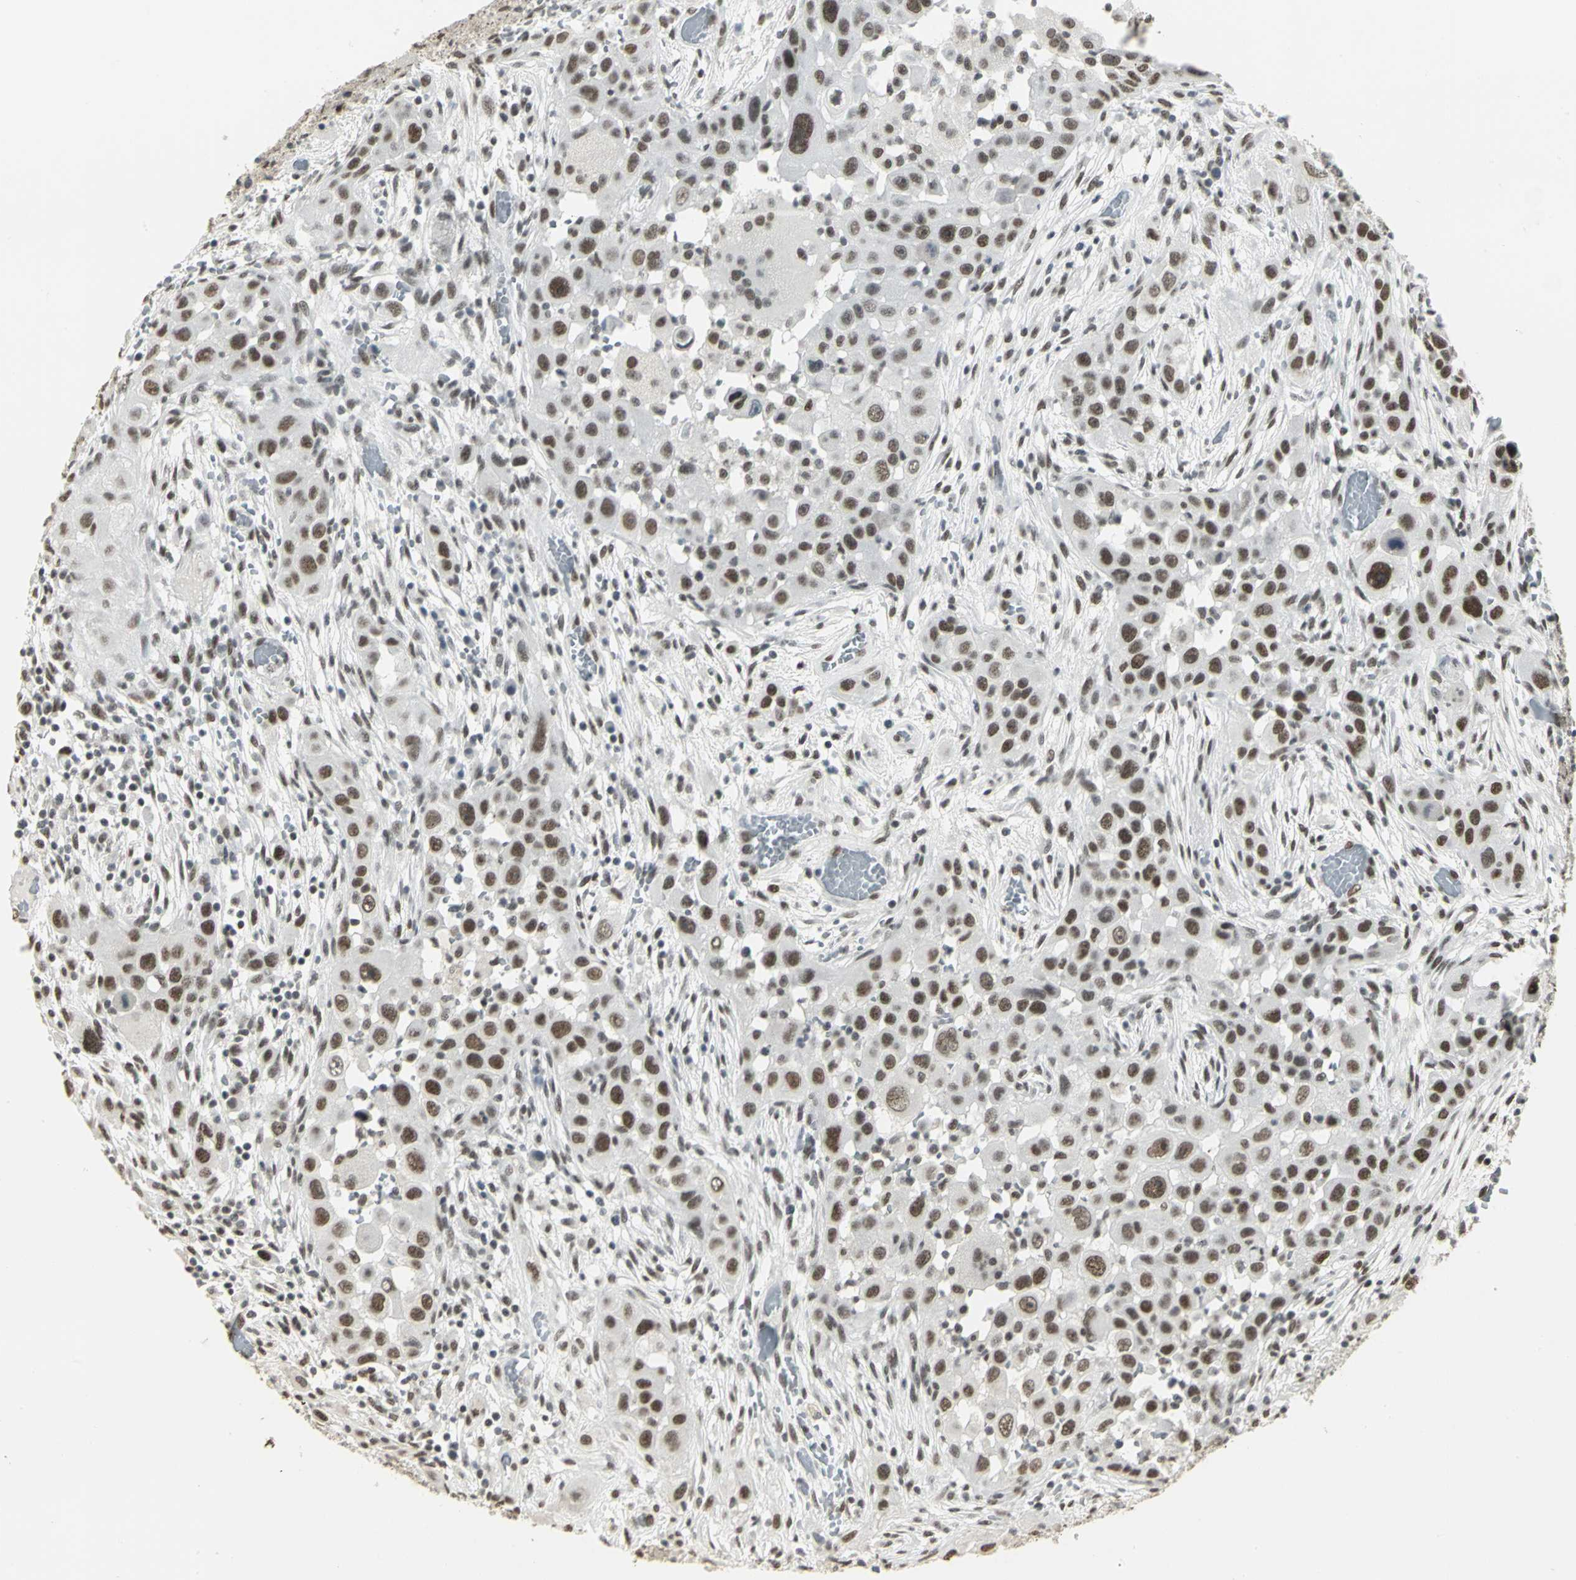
{"staining": {"intensity": "strong", "quantity": ">75%", "location": "nuclear"}, "tissue": "head and neck cancer", "cell_type": "Tumor cells", "image_type": "cancer", "snomed": [{"axis": "morphology", "description": "Carcinoma, NOS"}, {"axis": "topography", "description": "Head-Neck"}], "caption": "Carcinoma (head and neck) tissue shows strong nuclear expression in about >75% of tumor cells, visualized by immunohistochemistry.", "gene": "CBX3", "patient": {"sex": "male", "age": 87}}